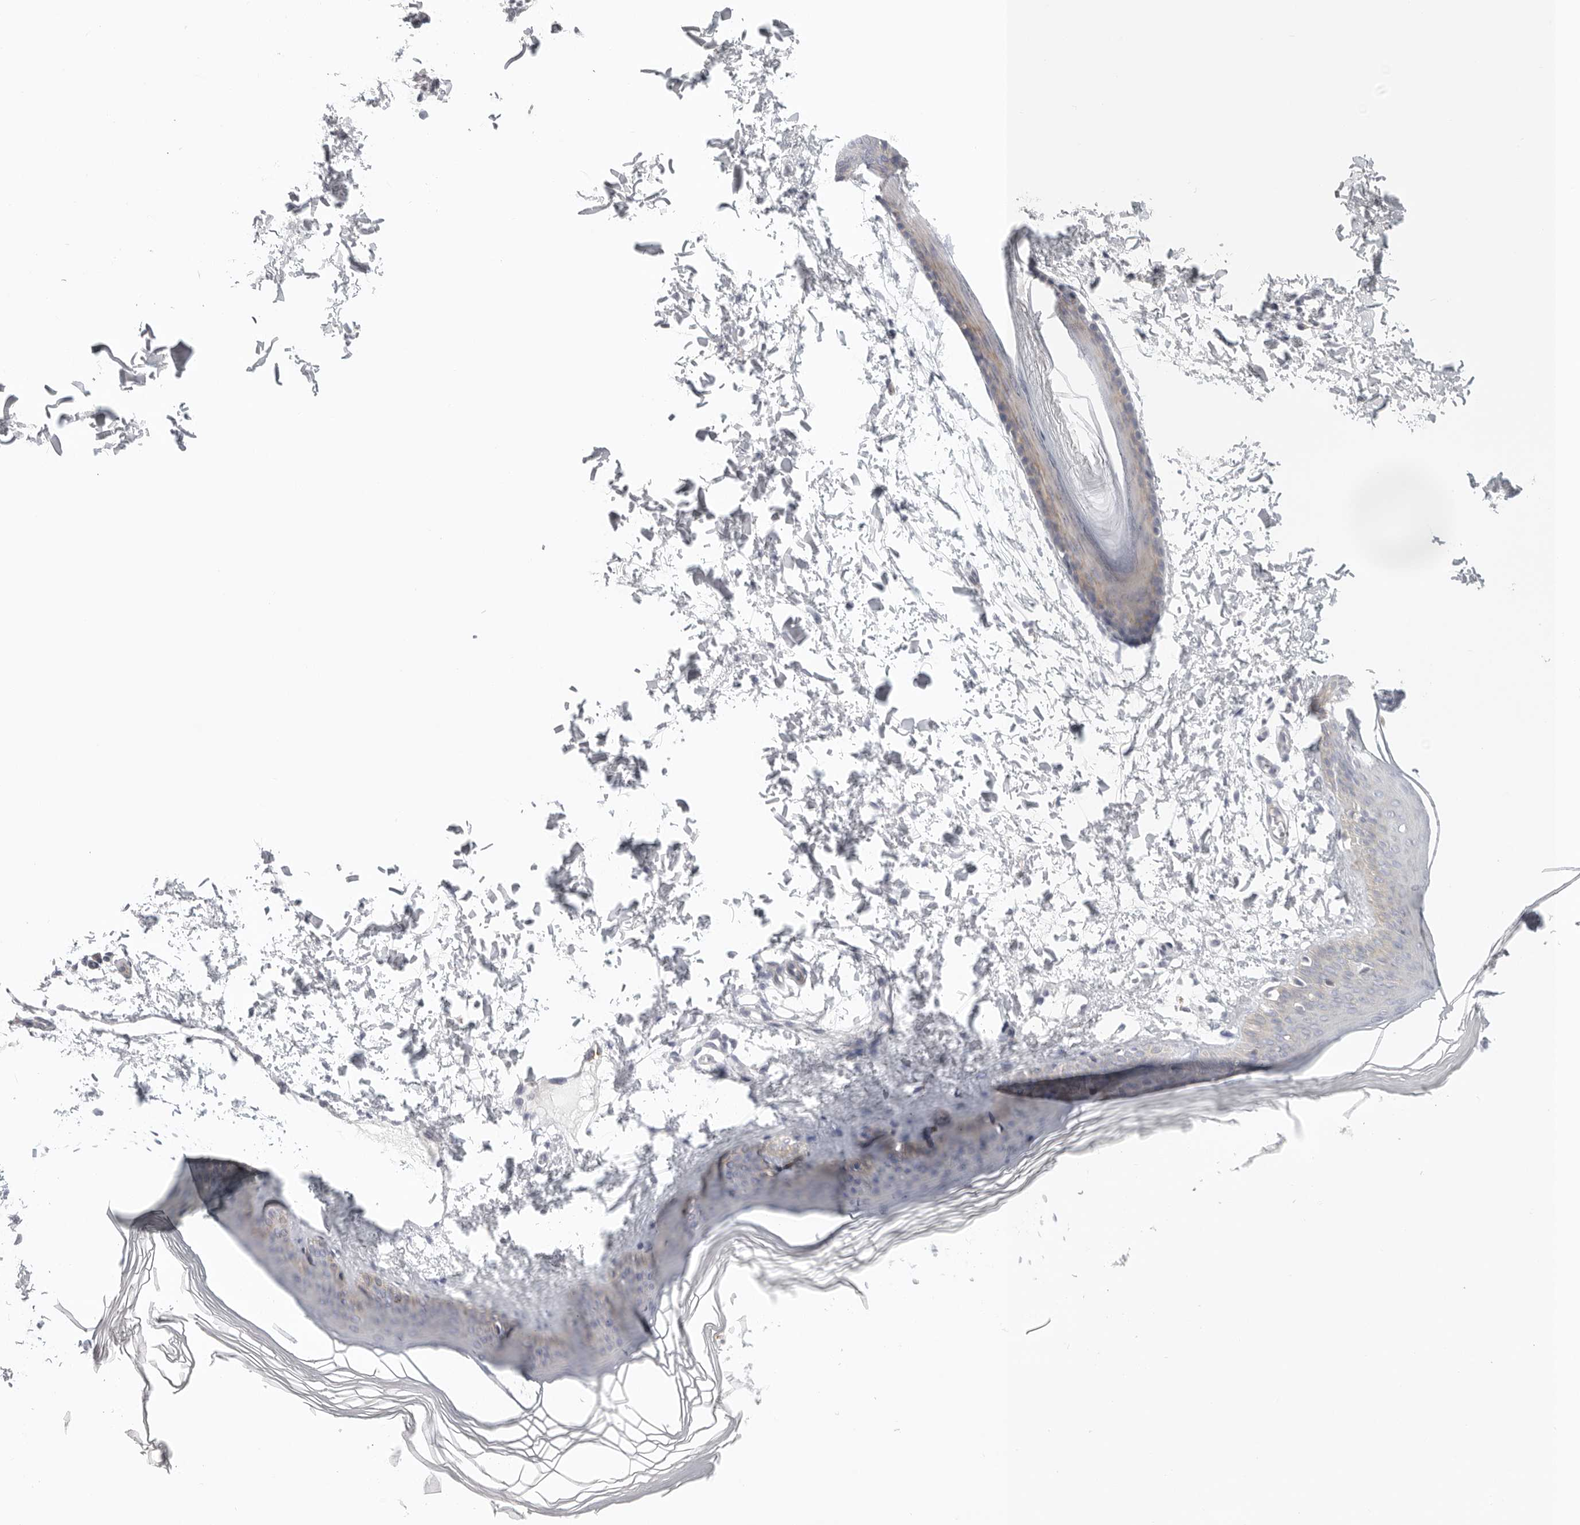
{"staining": {"intensity": "negative", "quantity": "none", "location": "none"}, "tissue": "skin", "cell_type": "Fibroblasts", "image_type": "normal", "snomed": [{"axis": "morphology", "description": "Normal tissue, NOS"}, {"axis": "topography", "description": "Skin"}], "caption": "Immunohistochemistry of unremarkable skin exhibits no expression in fibroblasts.", "gene": "STAB2", "patient": {"sex": "female", "age": 27}}